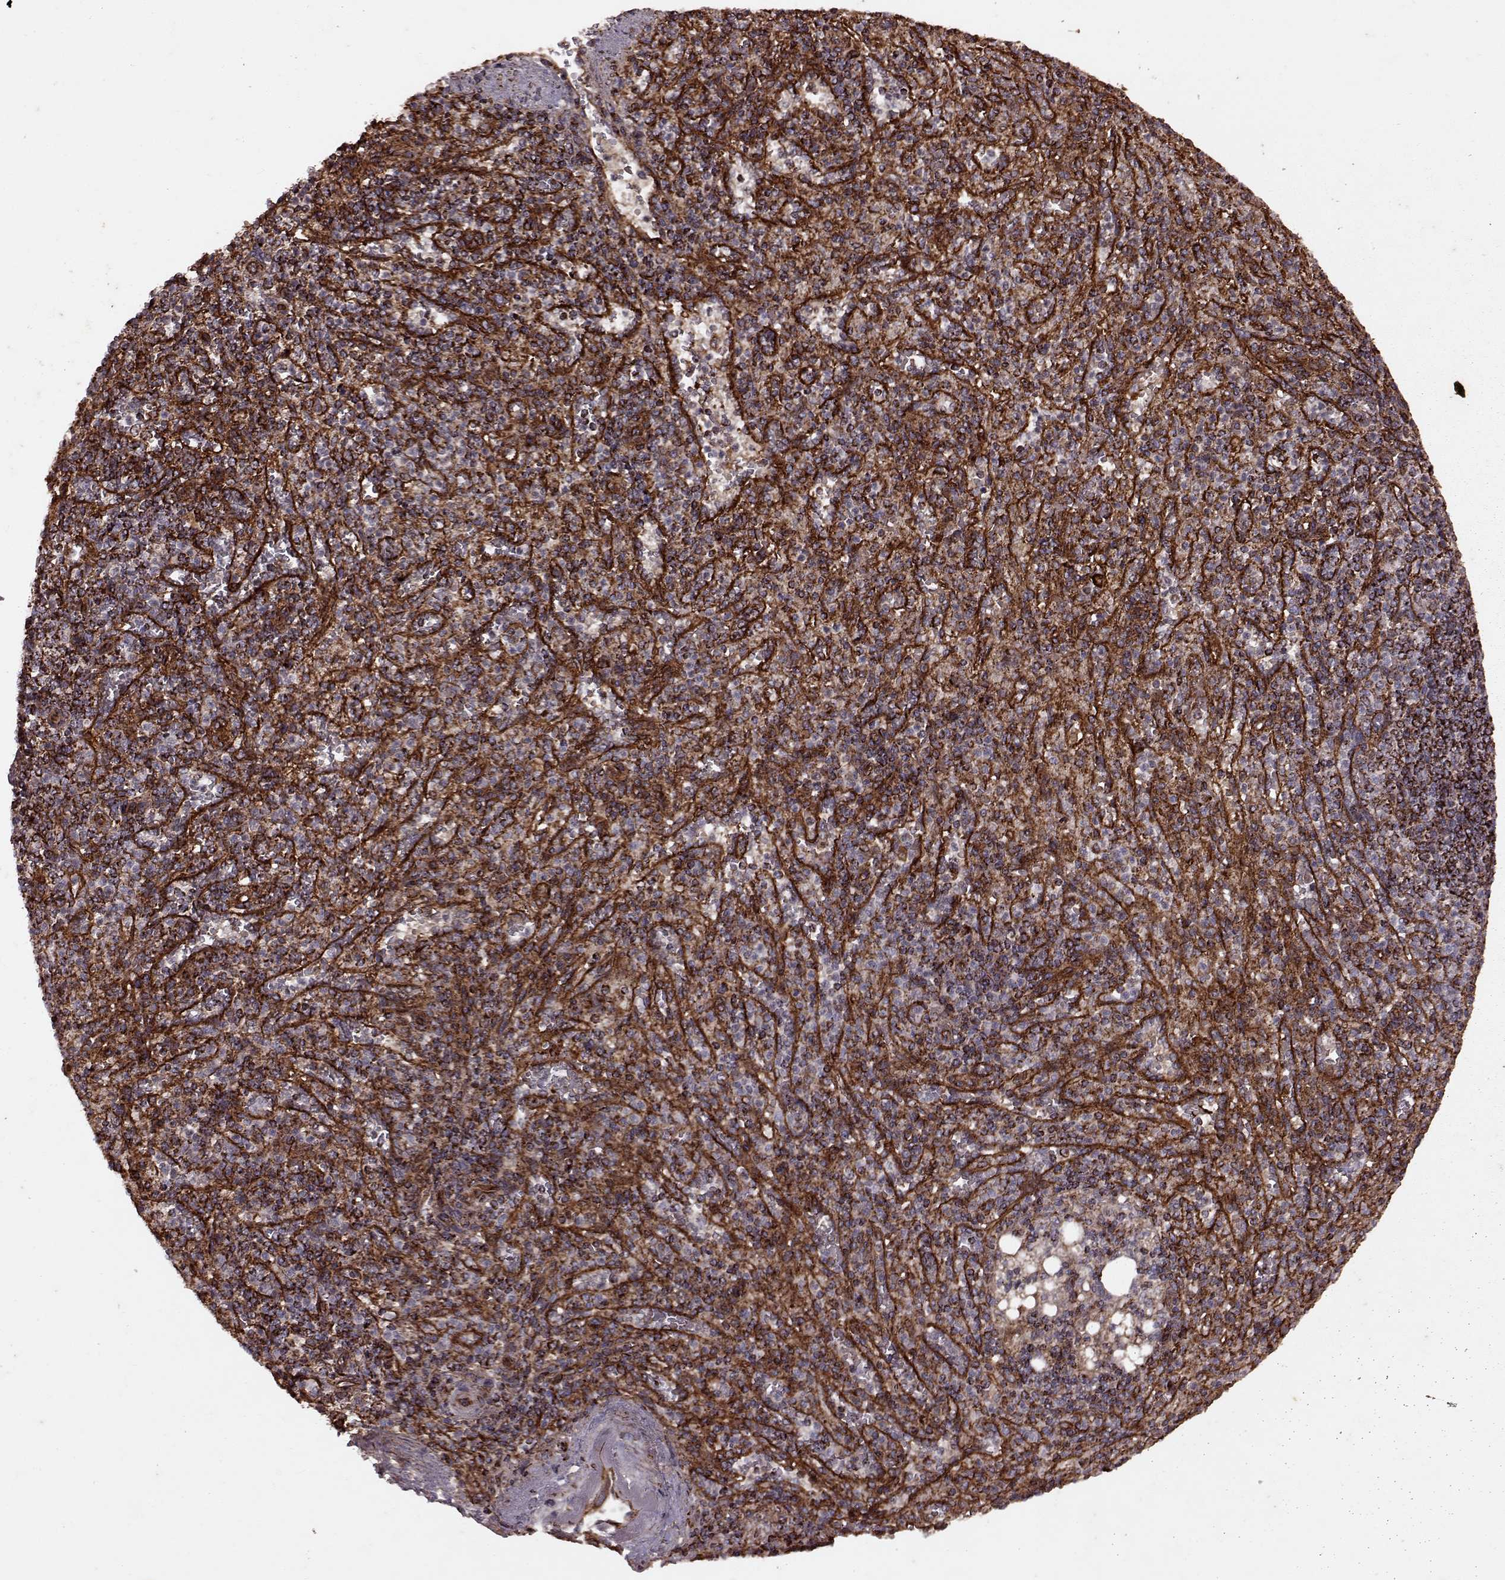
{"staining": {"intensity": "strong", "quantity": ">75%", "location": "cytoplasmic/membranous"}, "tissue": "spleen", "cell_type": "Cells in red pulp", "image_type": "normal", "snomed": [{"axis": "morphology", "description": "Normal tissue, NOS"}, {"axis": "topography", "description": "Spleen"}], "caption": "A high amount of strong cytoplasmic/membranous expression is seen in approximately >75% of cells in red pulp in unremarkable spleen. (brown staining indicates protein expression, while blue staining denotes nuclei).", "gene": "ENSG00000285130", "patient": {"sex": "female", "age": 74}}